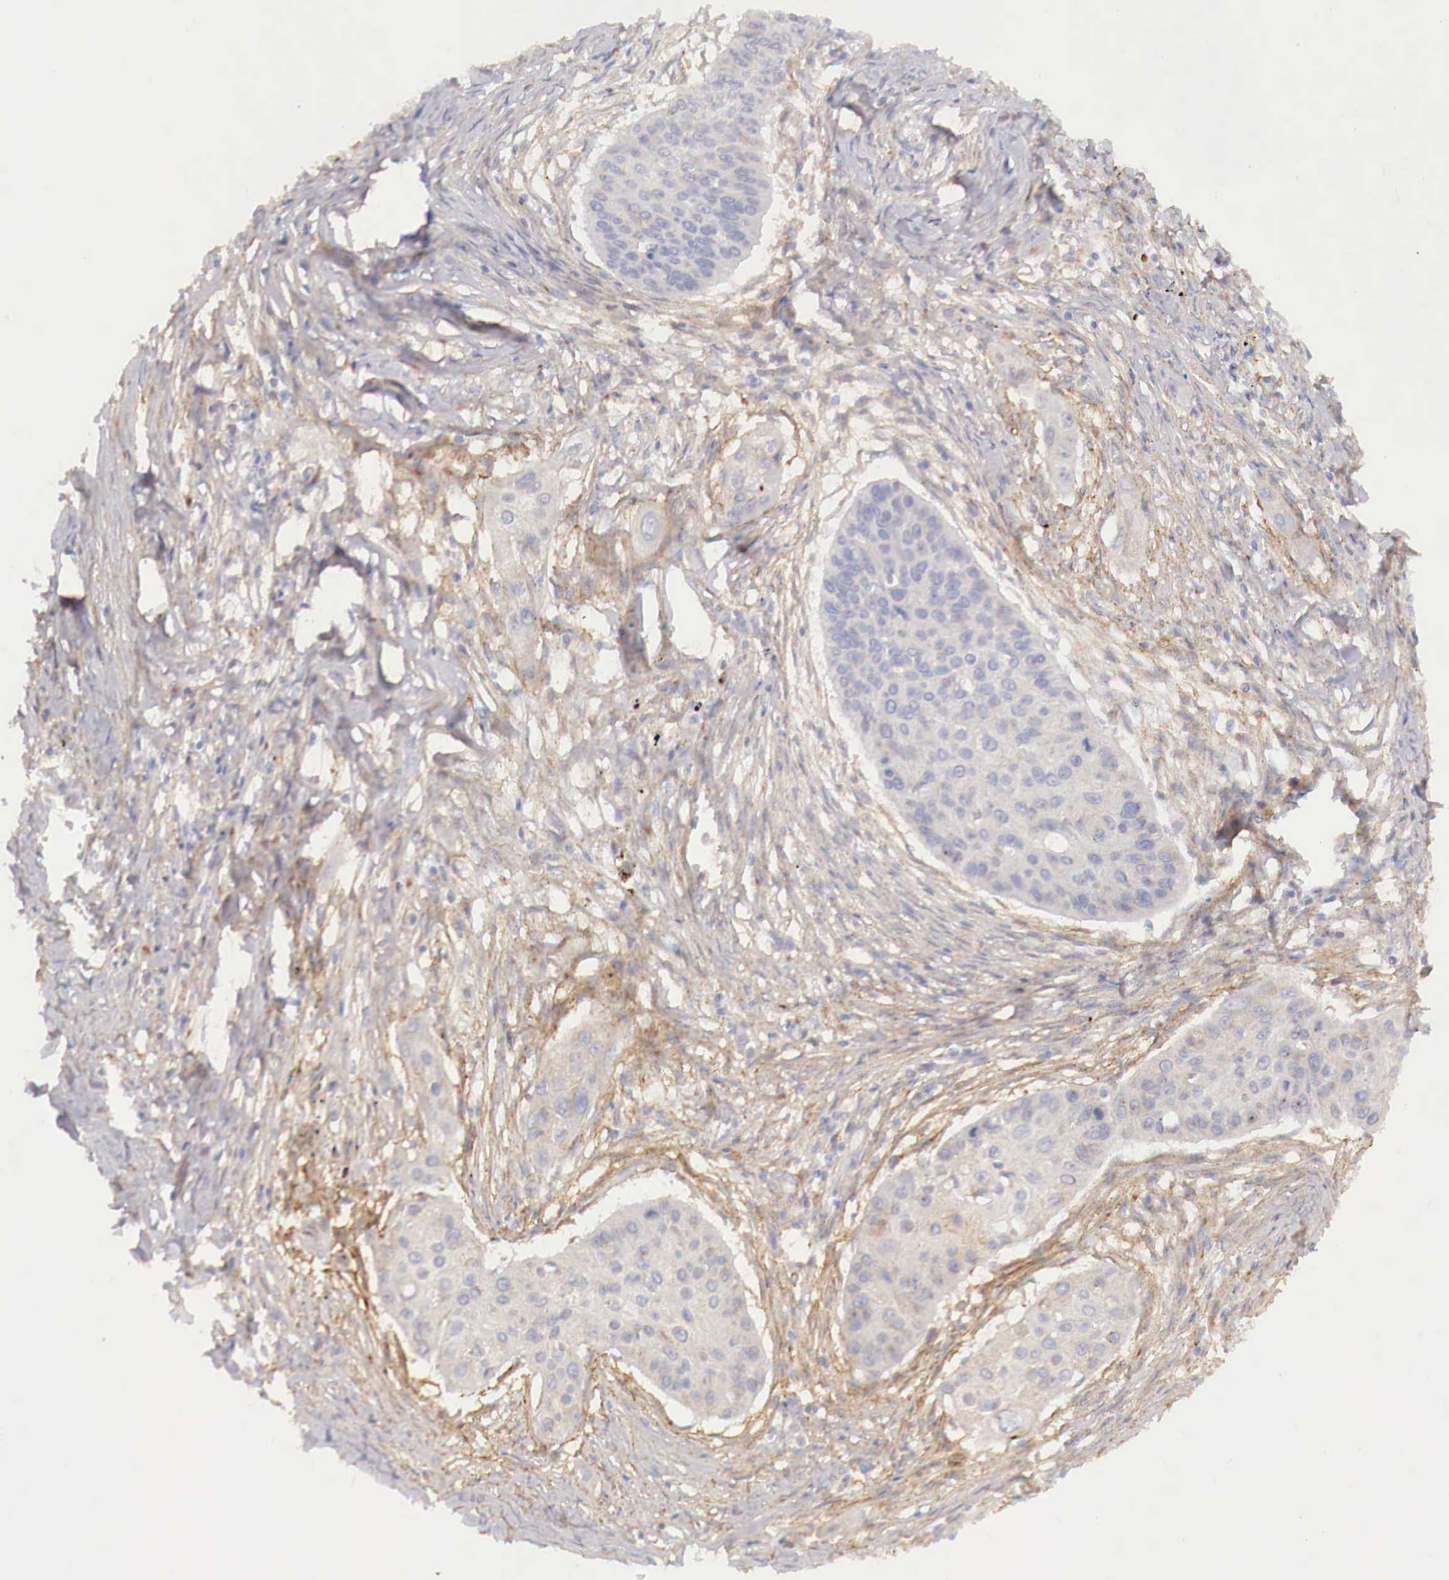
{"staining": {"intensity": "weak", "quantity": ">75%", "location": "cytoplasmic/membranous"}, "tissue": "lung cancer", "cell_type": "Tumor cells", "image_type": "cancer", "snomed": [{"axis": "morphology", "description": "Squamous cell carcinoma, NOS"}, {"axis": "topography", "description": "Lung"}], "caption": "Immunohistochemistry (DAB) staining of lung squamous cell carcinoma displays weak cytoplasmic/membranous protein expression in approximately >75% of tumor cells.", "gene": "KLHDC7B", "patient": {"sex": "male", "age": 71}}